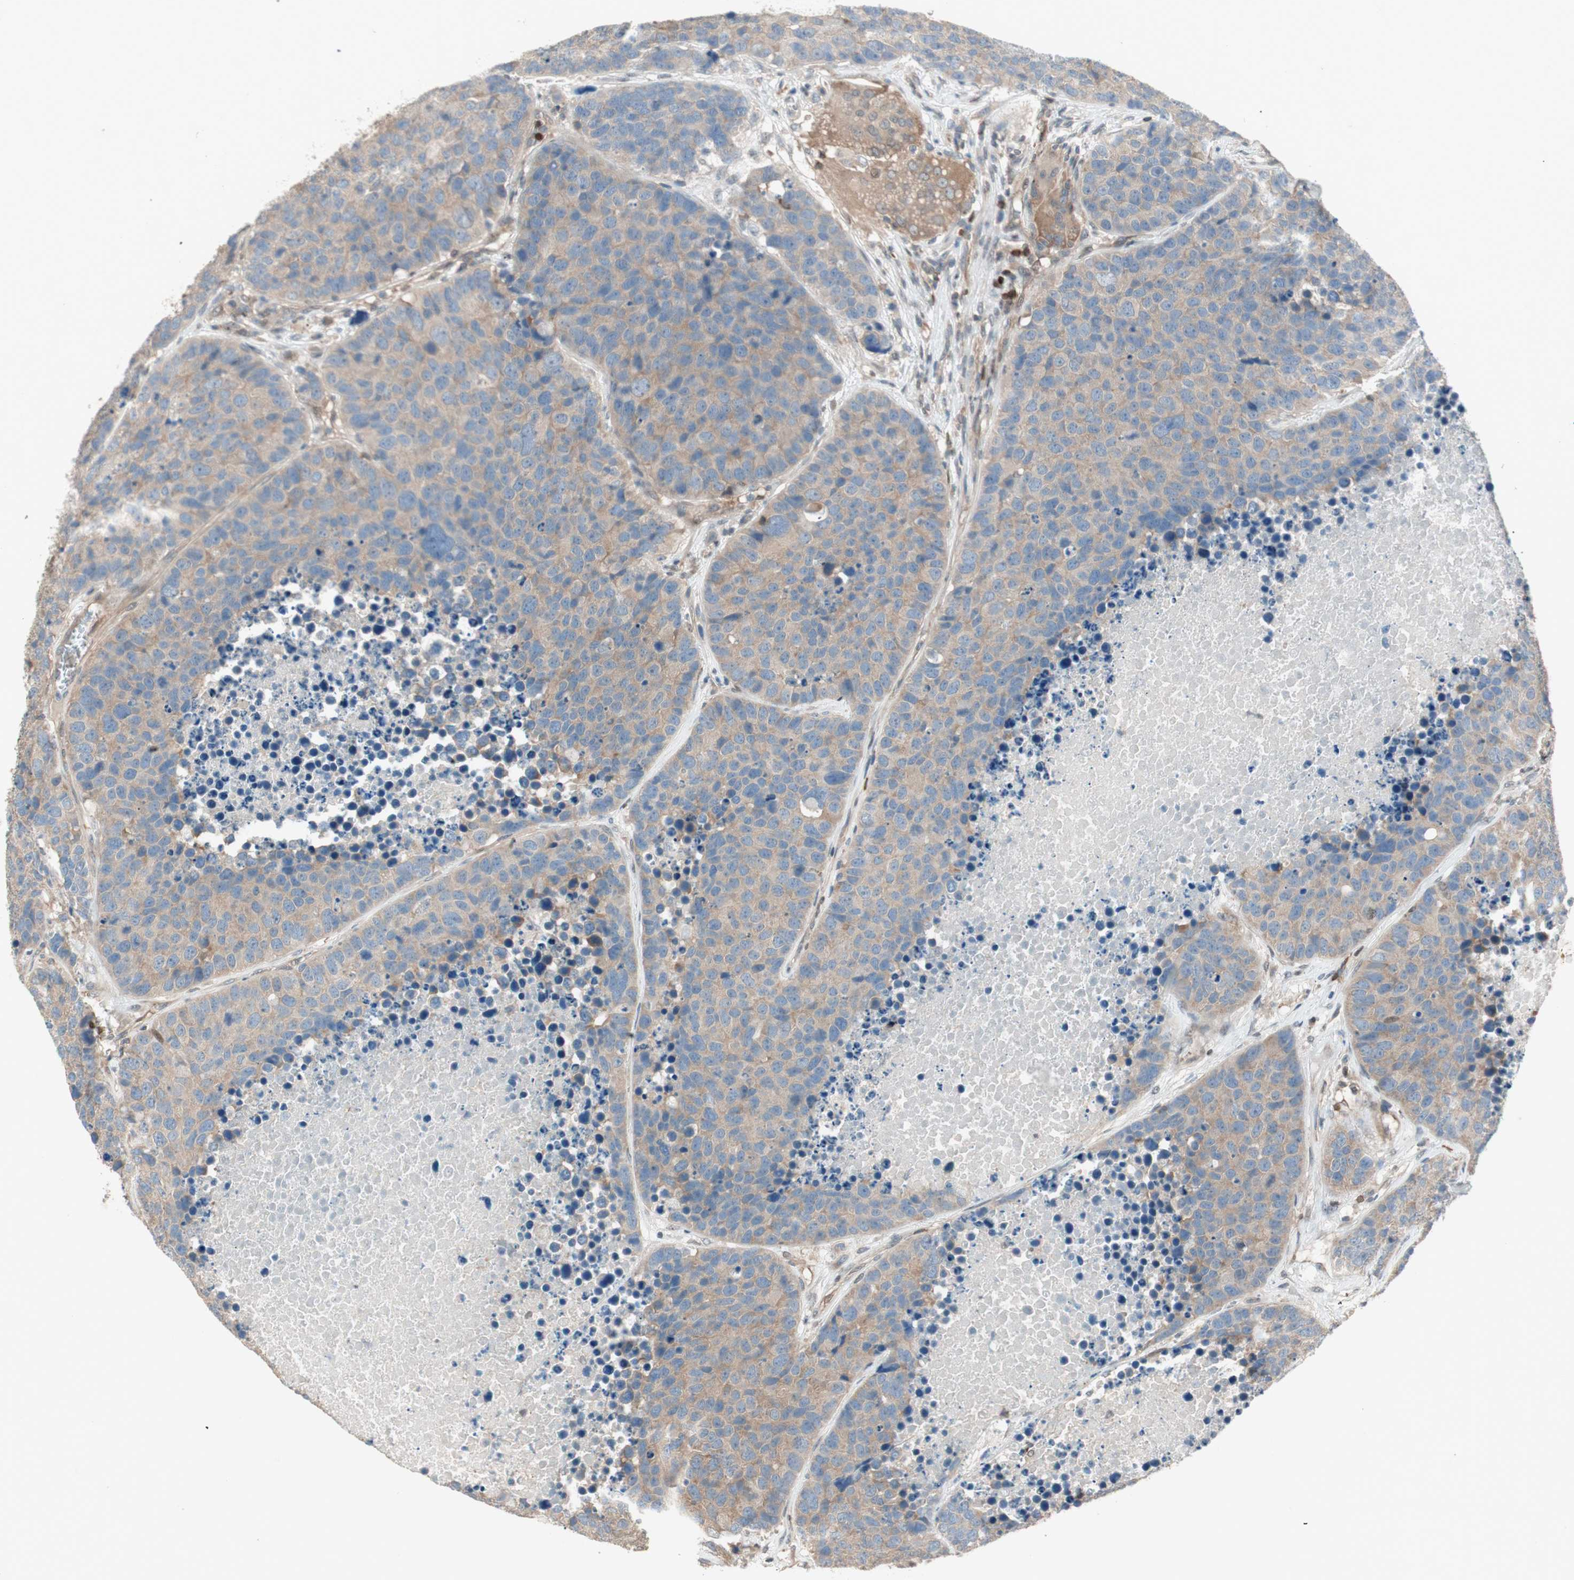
{"staining": {"intensity": "moderate", "quantity": ">75%", "location": "cytoplasmic/membranous"}, "tissue": "carcinoid", "cell_type": "Tumor cells", "image_type": "cancer", "snomed": [{"axis": "morphology", "description": "Carcinoid, malignant, NOS"}, {"axis": "topography", "description": "Lung"}], "caption": "Carcinoid (malignant) was stained to show a protein in brown. There is medium levels of moderate cytoplasmic/membranous expression in about >75% of tumor cells.", "gene": "BIN1", "patient": {"sex": "male", "age": 60}}